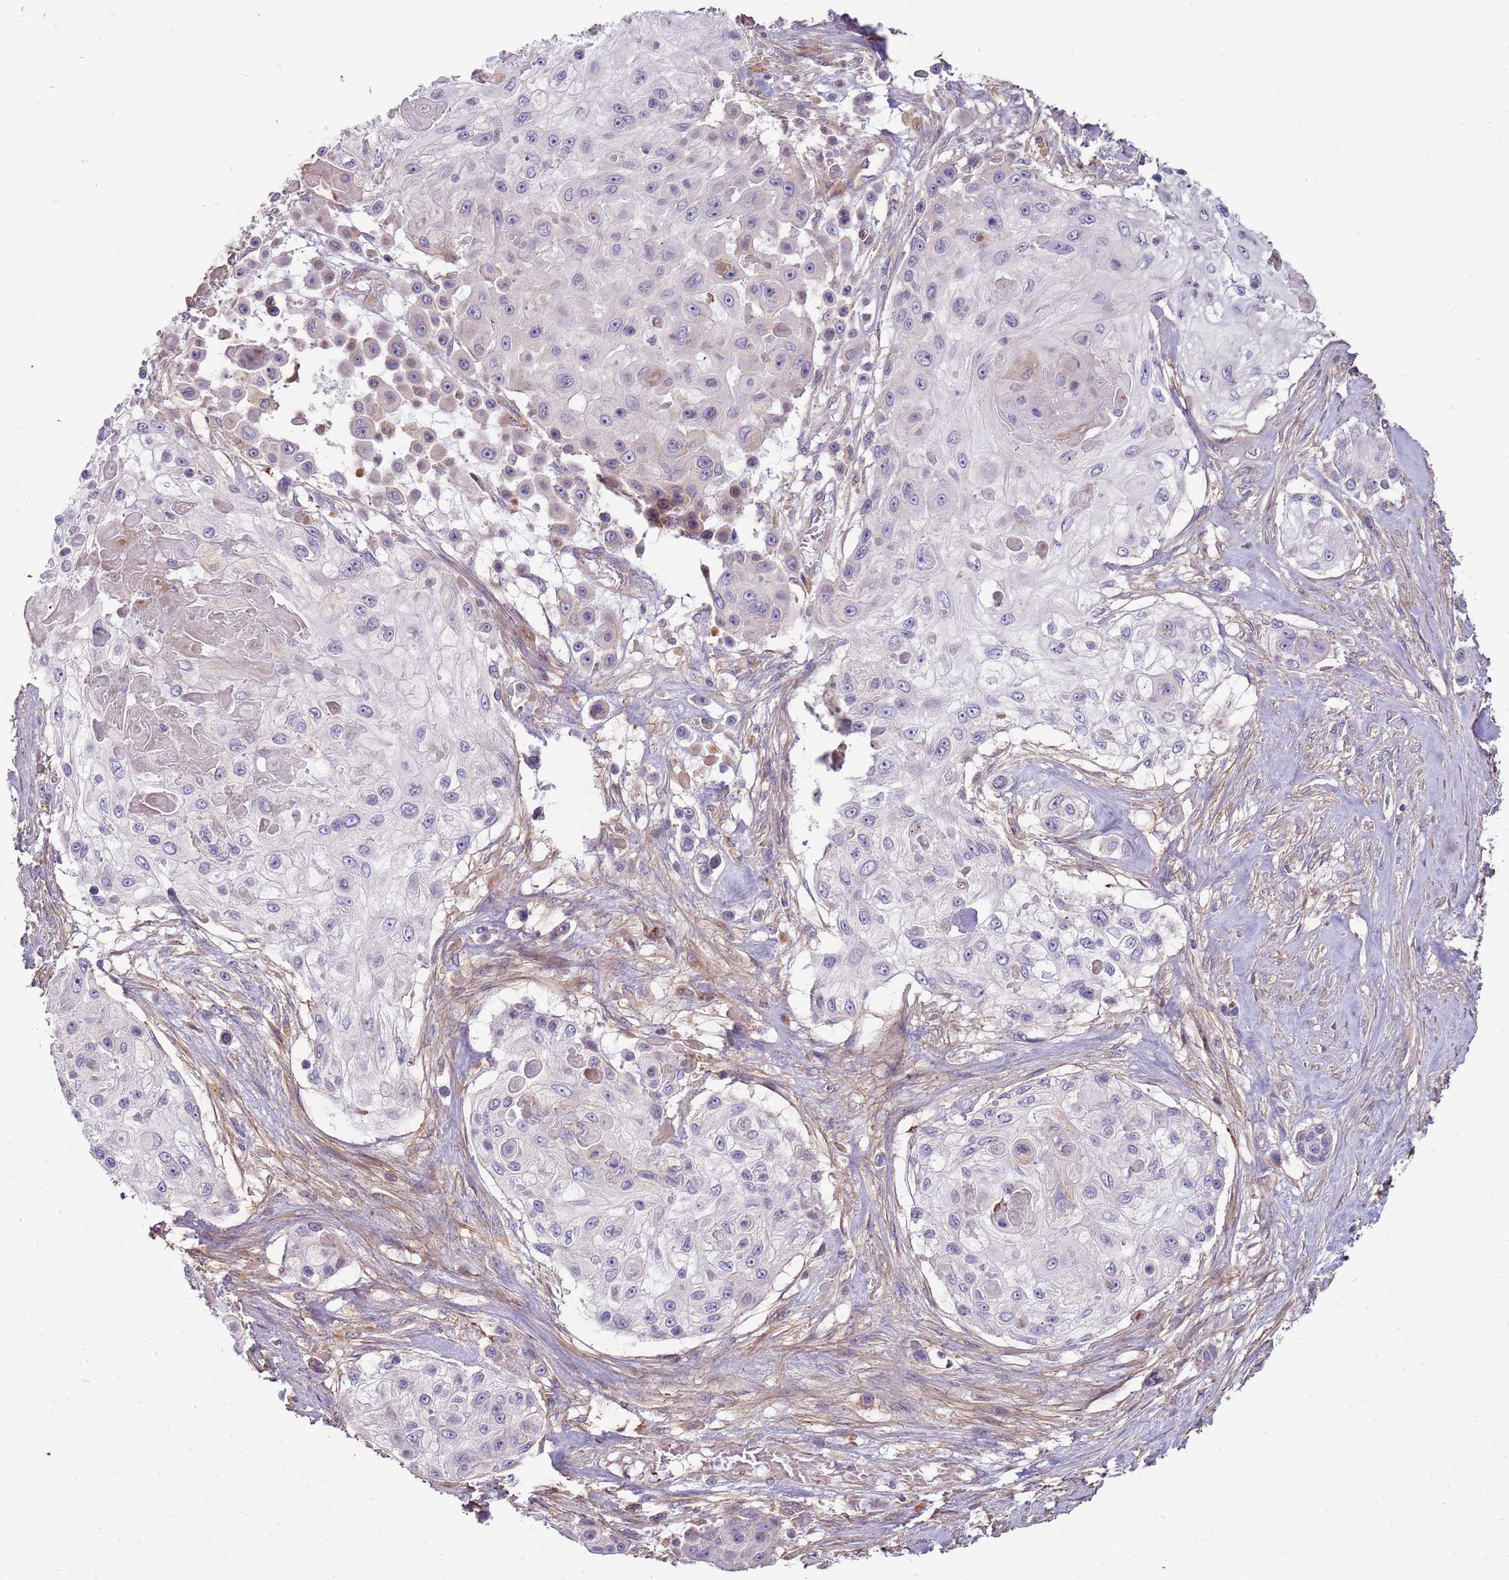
{"staining": {"intensity": "negative", "quantity": "none", "location": "none"}, "tissue": "skin cancer", "cell_type": "Tumor cells", "image_type": "cancer", "snomed": [{"axis": "morphology", "description": "Squamous cell carcinoma, NOS"}, {"axis": "topography", "description": "Skin"}], "caption": "Image shows no protein expression in tumor cells of skin cancer (squamous cell carcinoma) tissue.", "gene": "EMC1", "patient": {"sex": "male", "age": 67}}